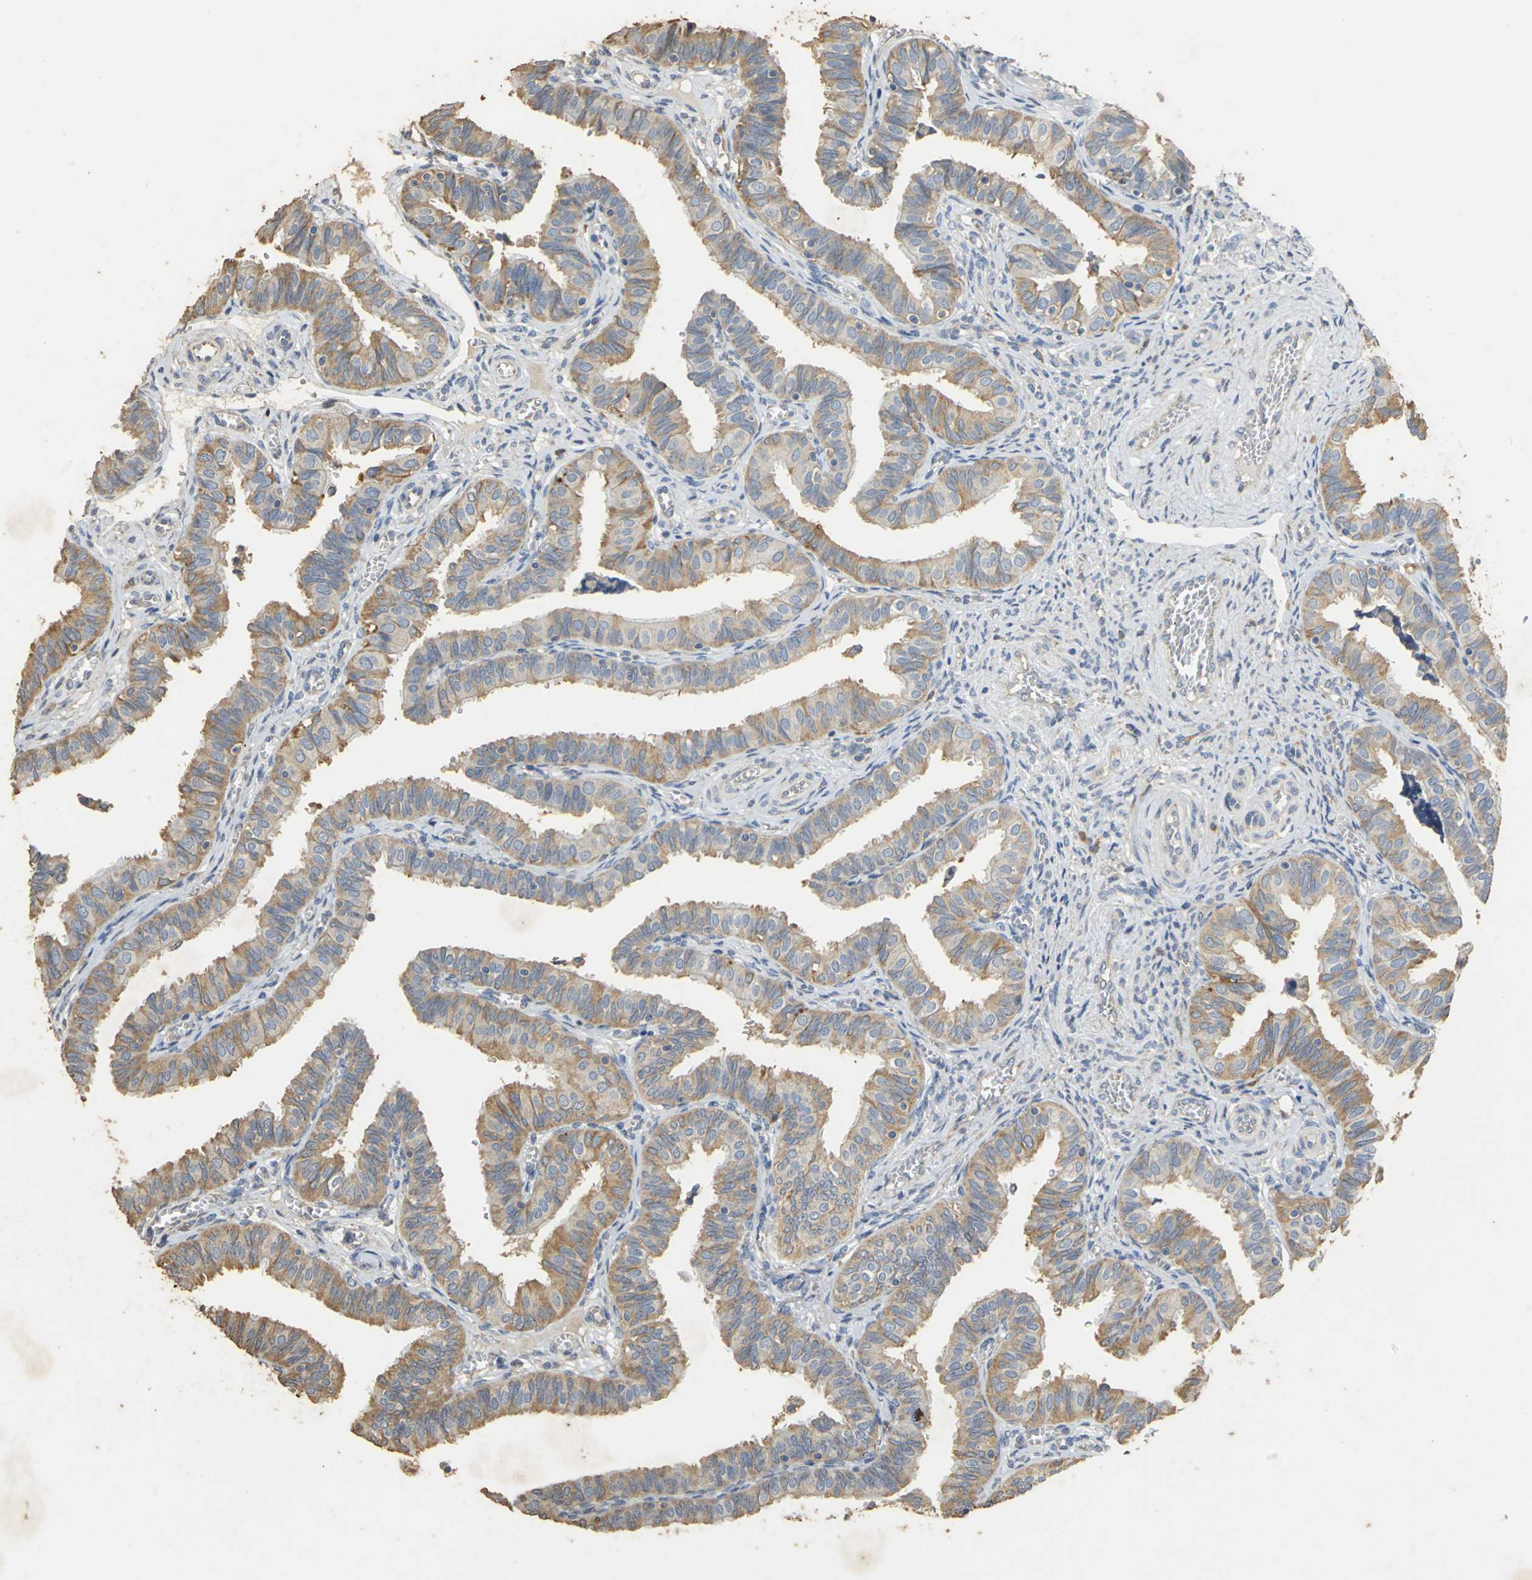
{"staining": {"intensity": "moderate", "quantity": ">75%", "location": "cytoplasmic/membranous"}, "tissue": "fallopian tube", "cell_type": "Glandular cells", "image_type": "normal", "snomed": [{"axis": "morphology", "description": "Normal tissue, NOS"}, {"axis": "topography", "description": "Fallopian tube"}], "caption": "Approximately >75% of glandular cells in unremarkable human fallopian tube reveal moderate cytoplasmic/membranous protein expression as visualized by brown immunohistochemical staining.", "gene": "ACSL4", "patient": {"sex": "female", "age": 46}}